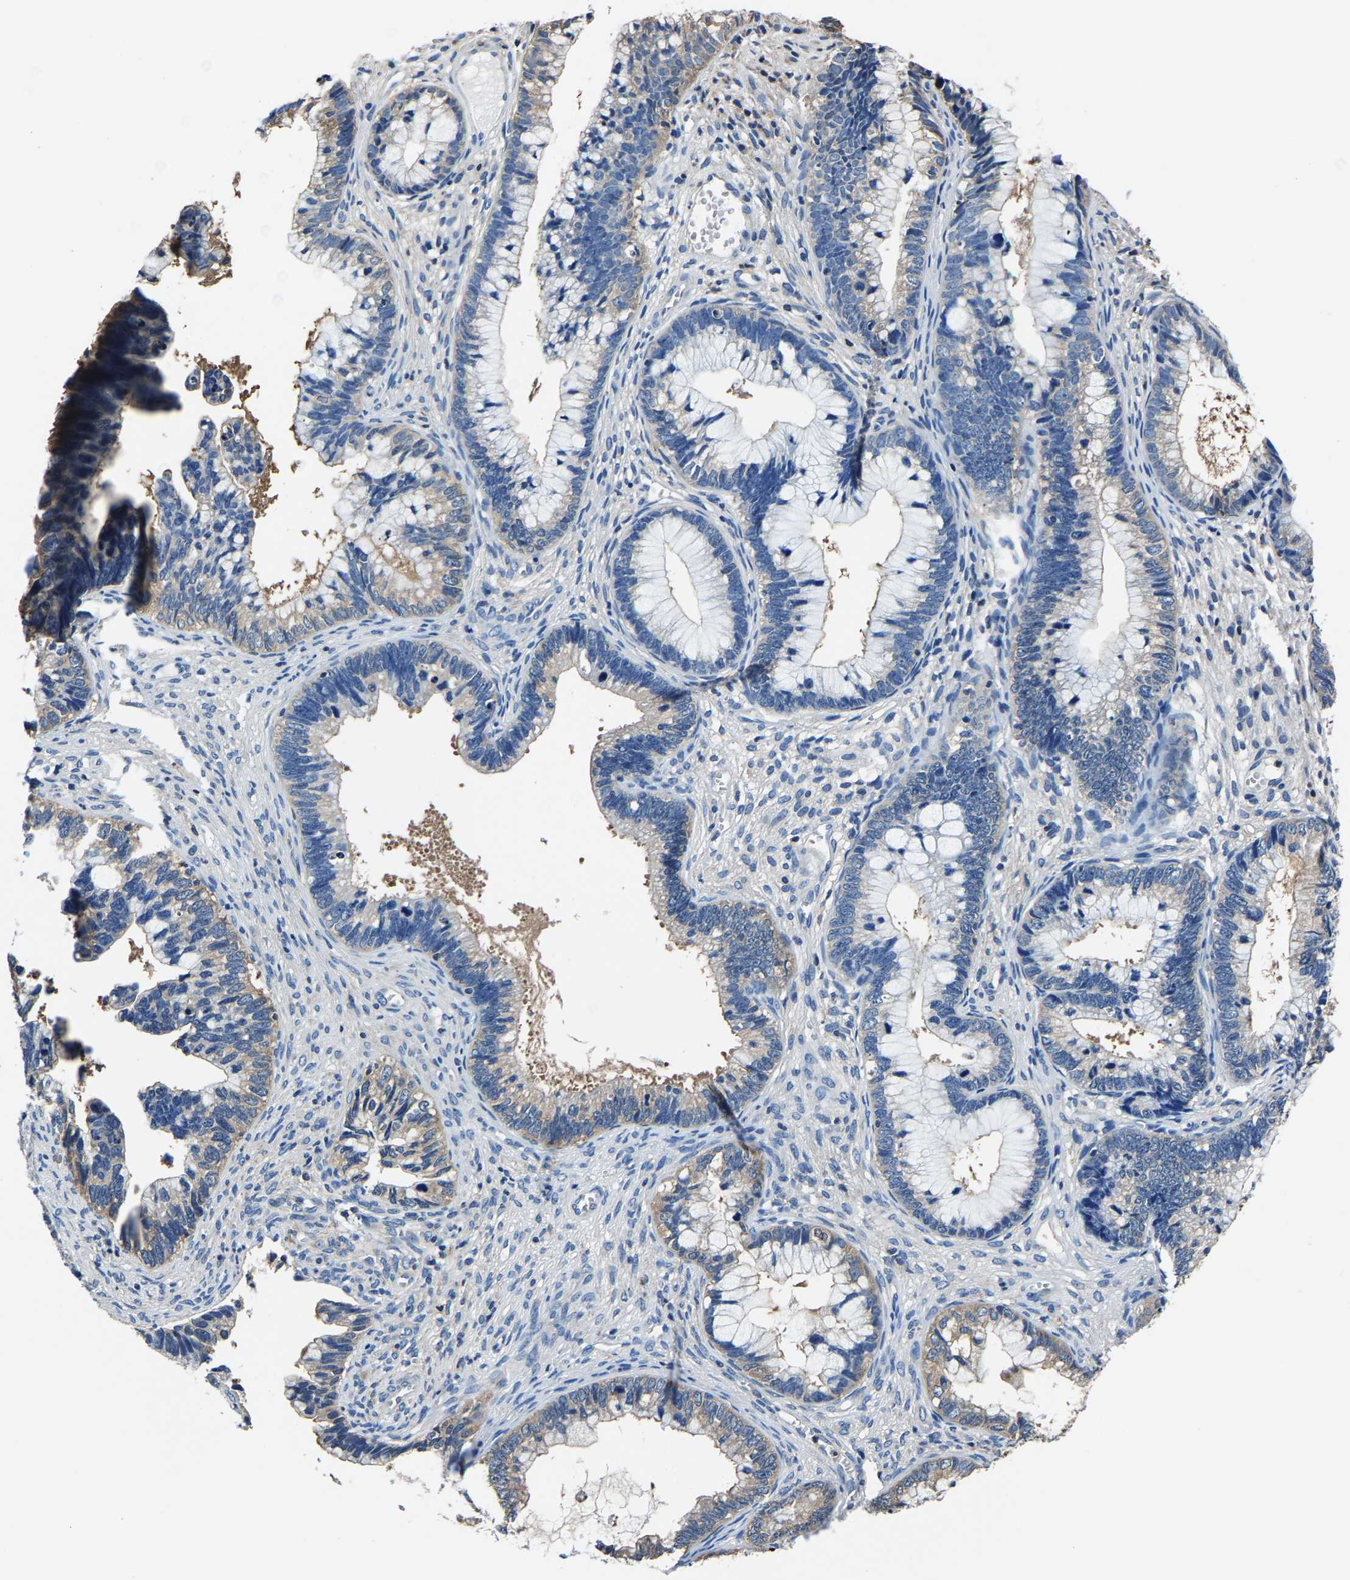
{"staining": {"intensity": "moderate", "quantity": "<25%", "location": "cytoplasmic/membranous"}, "tissue": "cervical cancer", "cell_type": "Tumor cells", "image_type": "cancer", "snomed": [{"axis": "morphology", "description": "Adenocarcinoma, NOS"}, {"axis": "topography", "description": "Cervix"}], "caption": "This micrograph reveals adenocarcinoma (cervical) stained with immunohistochemistry (IHC) to label a protein in brown. The cytoplasmic/membranous of tumor cells show moderate positivity for the protein. Nuclei are counter-stained blue.", "gene": "ALDOB", "patient": {"sex": "female", "age": 44}}